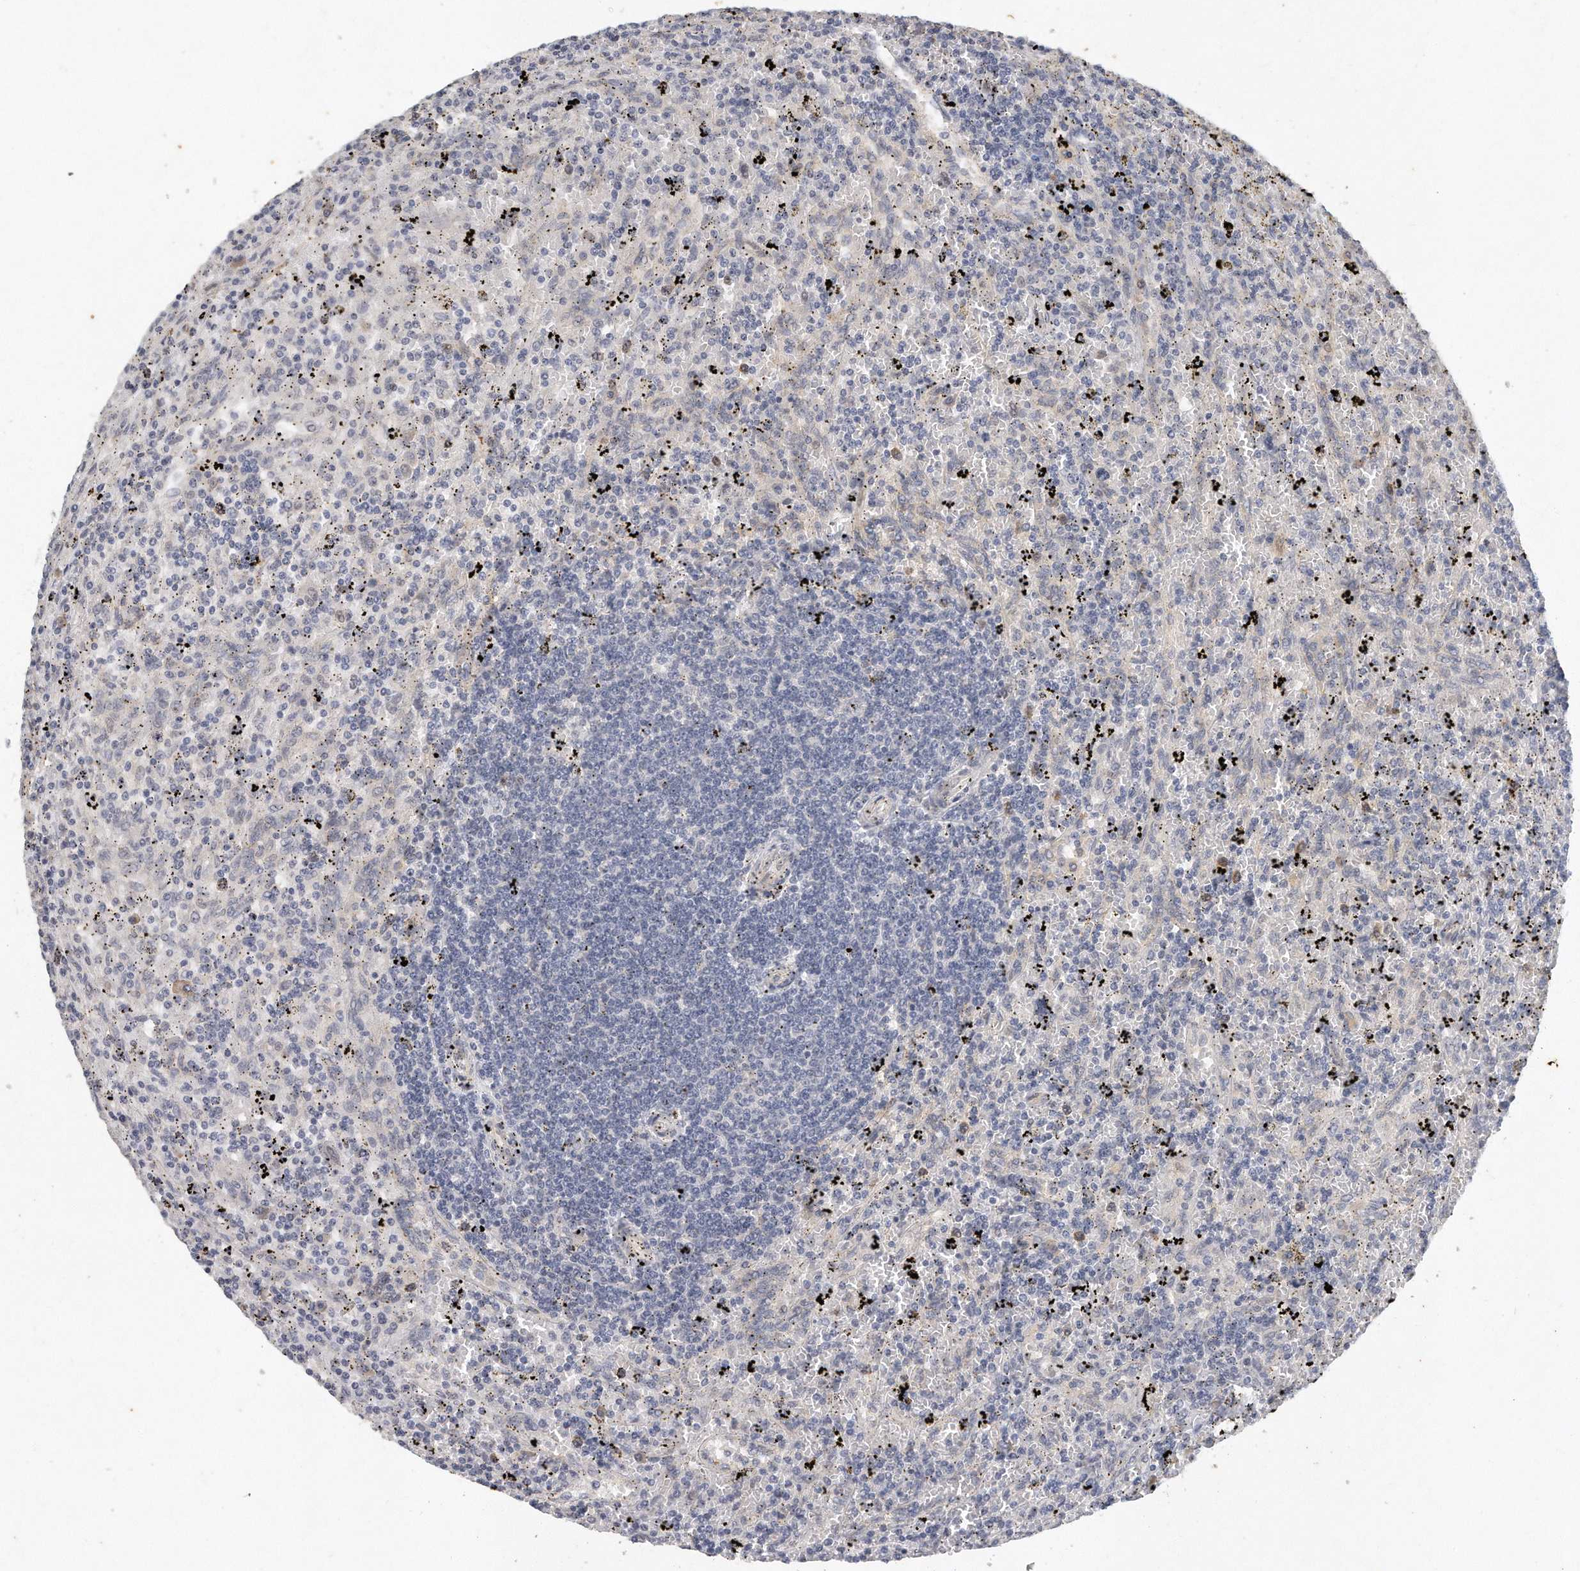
{"staining": {"intensity": "negative", "quantity": "none", "location": "none"}, "tissue": "lymphoma", "cell_type": "Tumor cells", "image_type": "cancer", "snomed": [{"axis": "morphology", "description": "Malignant lymphoma, non-Hodgkin's type, Low grade"}, {"axis": "topography", "description": "Spleen"}], "caption": "The immunohistochemistry photomicrograph has no significant staining in tumor cells of lymphoma tissue. (DAB (3,3'-diaminobenzidine) immunohistochemistry with hematoxylin counter stain).", "gene": "CAMK1", "patient": {"sex": "male", "age": 76}}